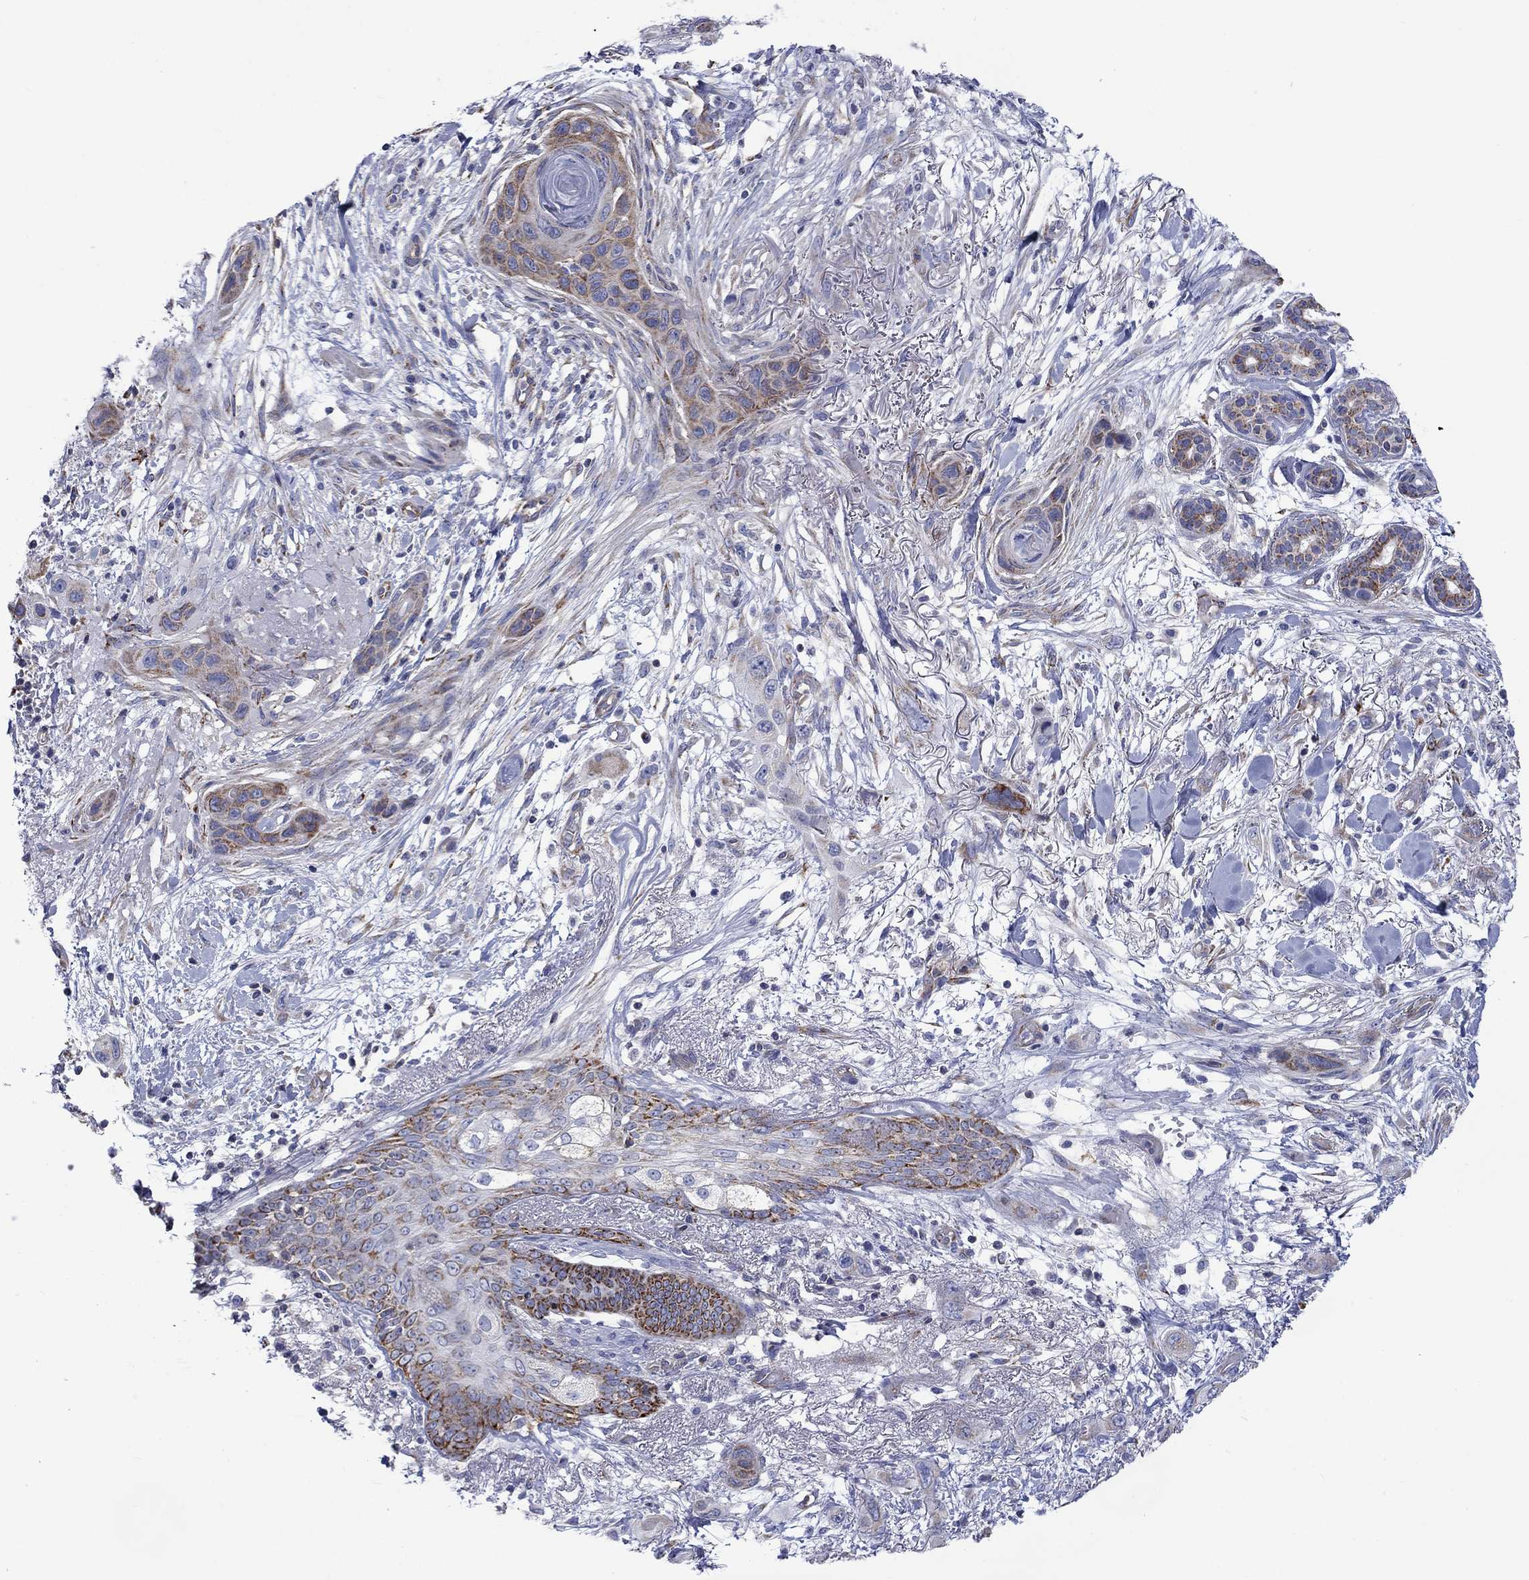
{"staining": {"intensity": "strong", "quantity": "<25%", "location": "cytoplasmic/membranous"}, "tissue": "skin cancer", "cell_type": "Tumor cells", "image_type": "cancer", "snomed": [{"axis": "morphology", "description": "Squamous cell carcinoma, NOS"}, {"axis": "topography", "description": "Skin"}], "caption": "A medium amount of strong cytoplasmic/membranous expression is appreciated in approximately <25% of tumor cells in skin cancer tissue.", "gene": "CISD1", "patient": {"sex": "male", "age": 79}}